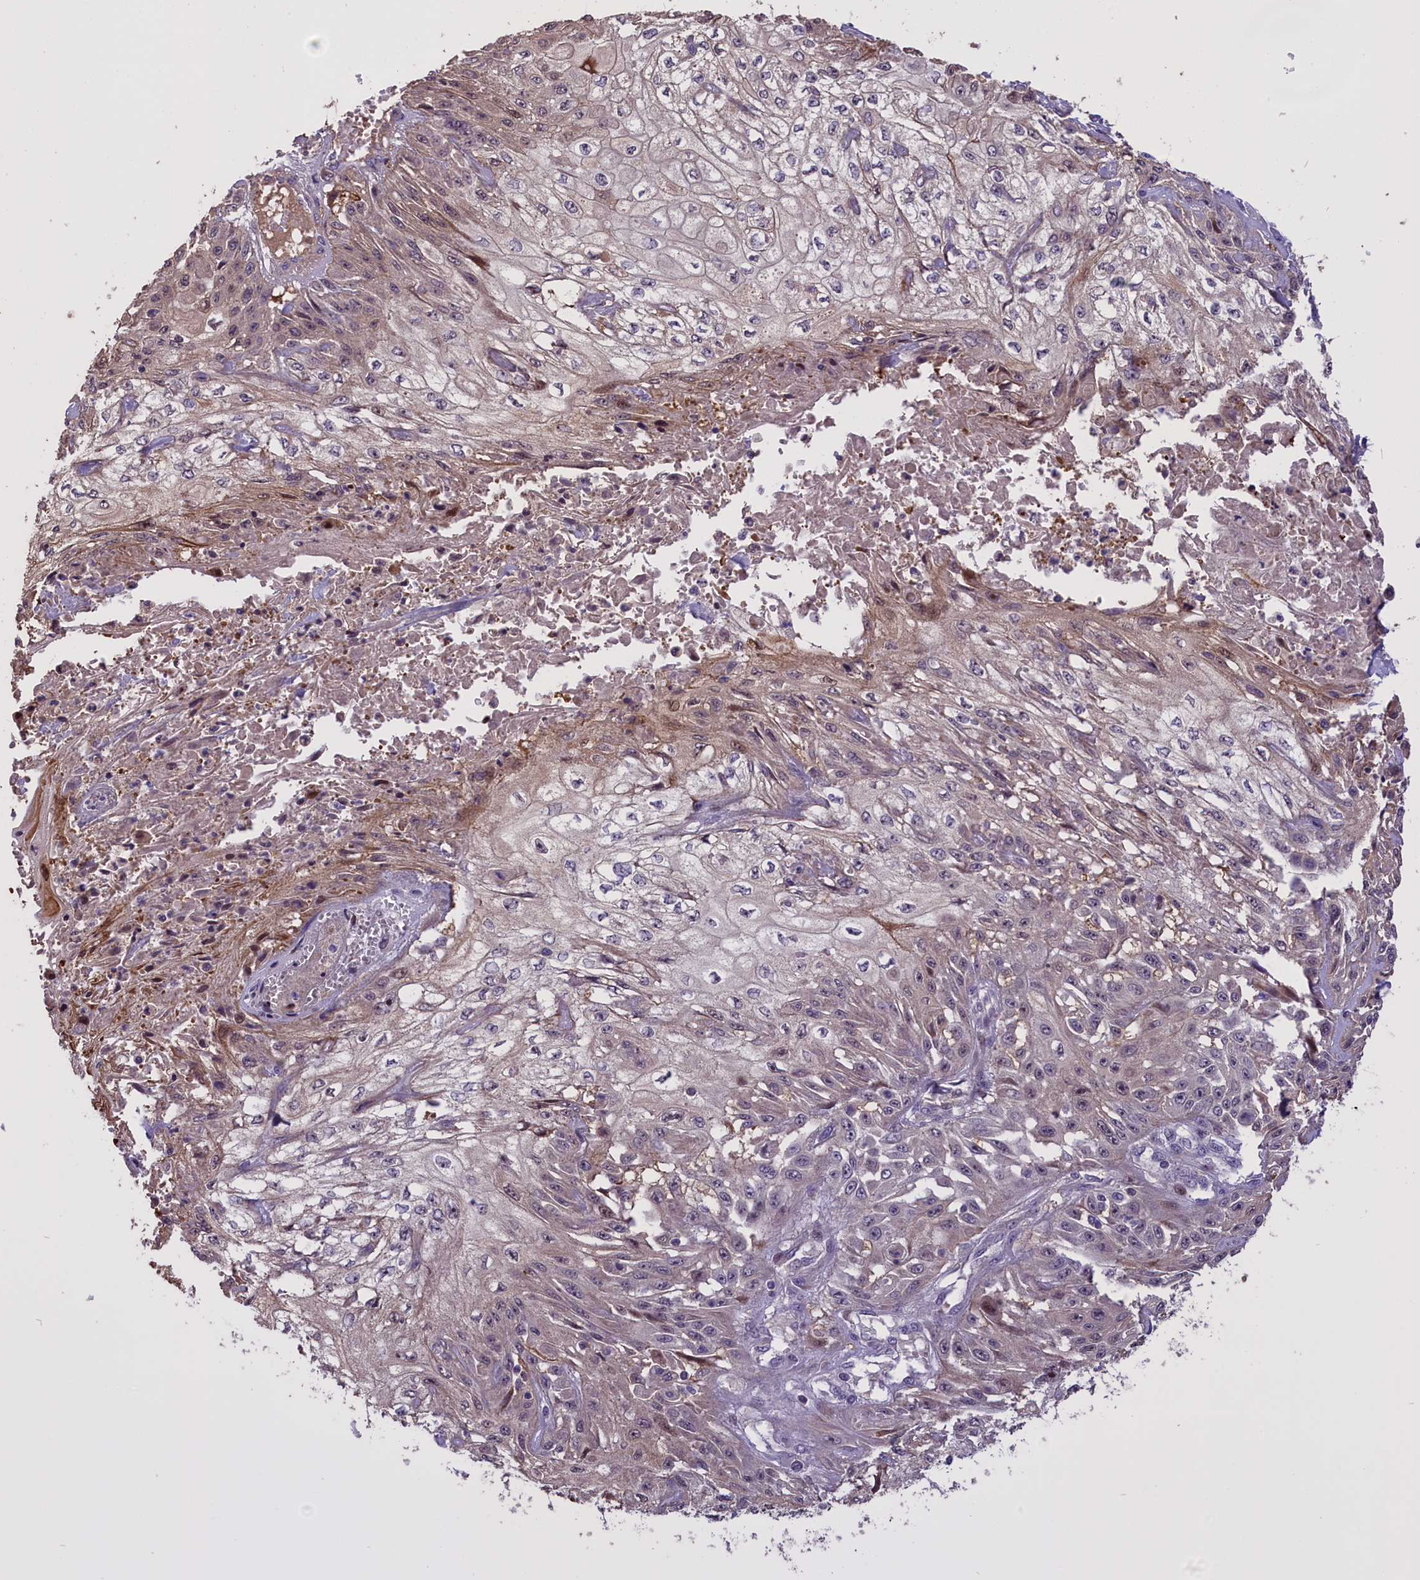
{"staining": {"intensity": "weak", "quantity": "<25%", "location": "cytoplasmic/membranous"}, "tissue": "skin cancer", "cell_type": "Tumor cells", "image_type": "cancer", "snomed": [{"axis": "morphology", "description": "Squamous cell carcinoma, NOS"}, {"axis": "morphology", "description": "Squamous cell carcinoma, metastatic, NOS"}, {"axis": "topography", "description": "Skin"}, {"axis": "topography", "description": "Lymph node"}], "caption": "Immunohistochemistry (IHC) image of skin cancer stained for a protein (brown), which demonstrates no positivity in tumor cells. (DAB (3,3'-diaminobenzidine) IHC visualized using brightfield microscopy, high magnification).", "gene": "ENHO", "patient": {"sex": "male", "age": 75}}